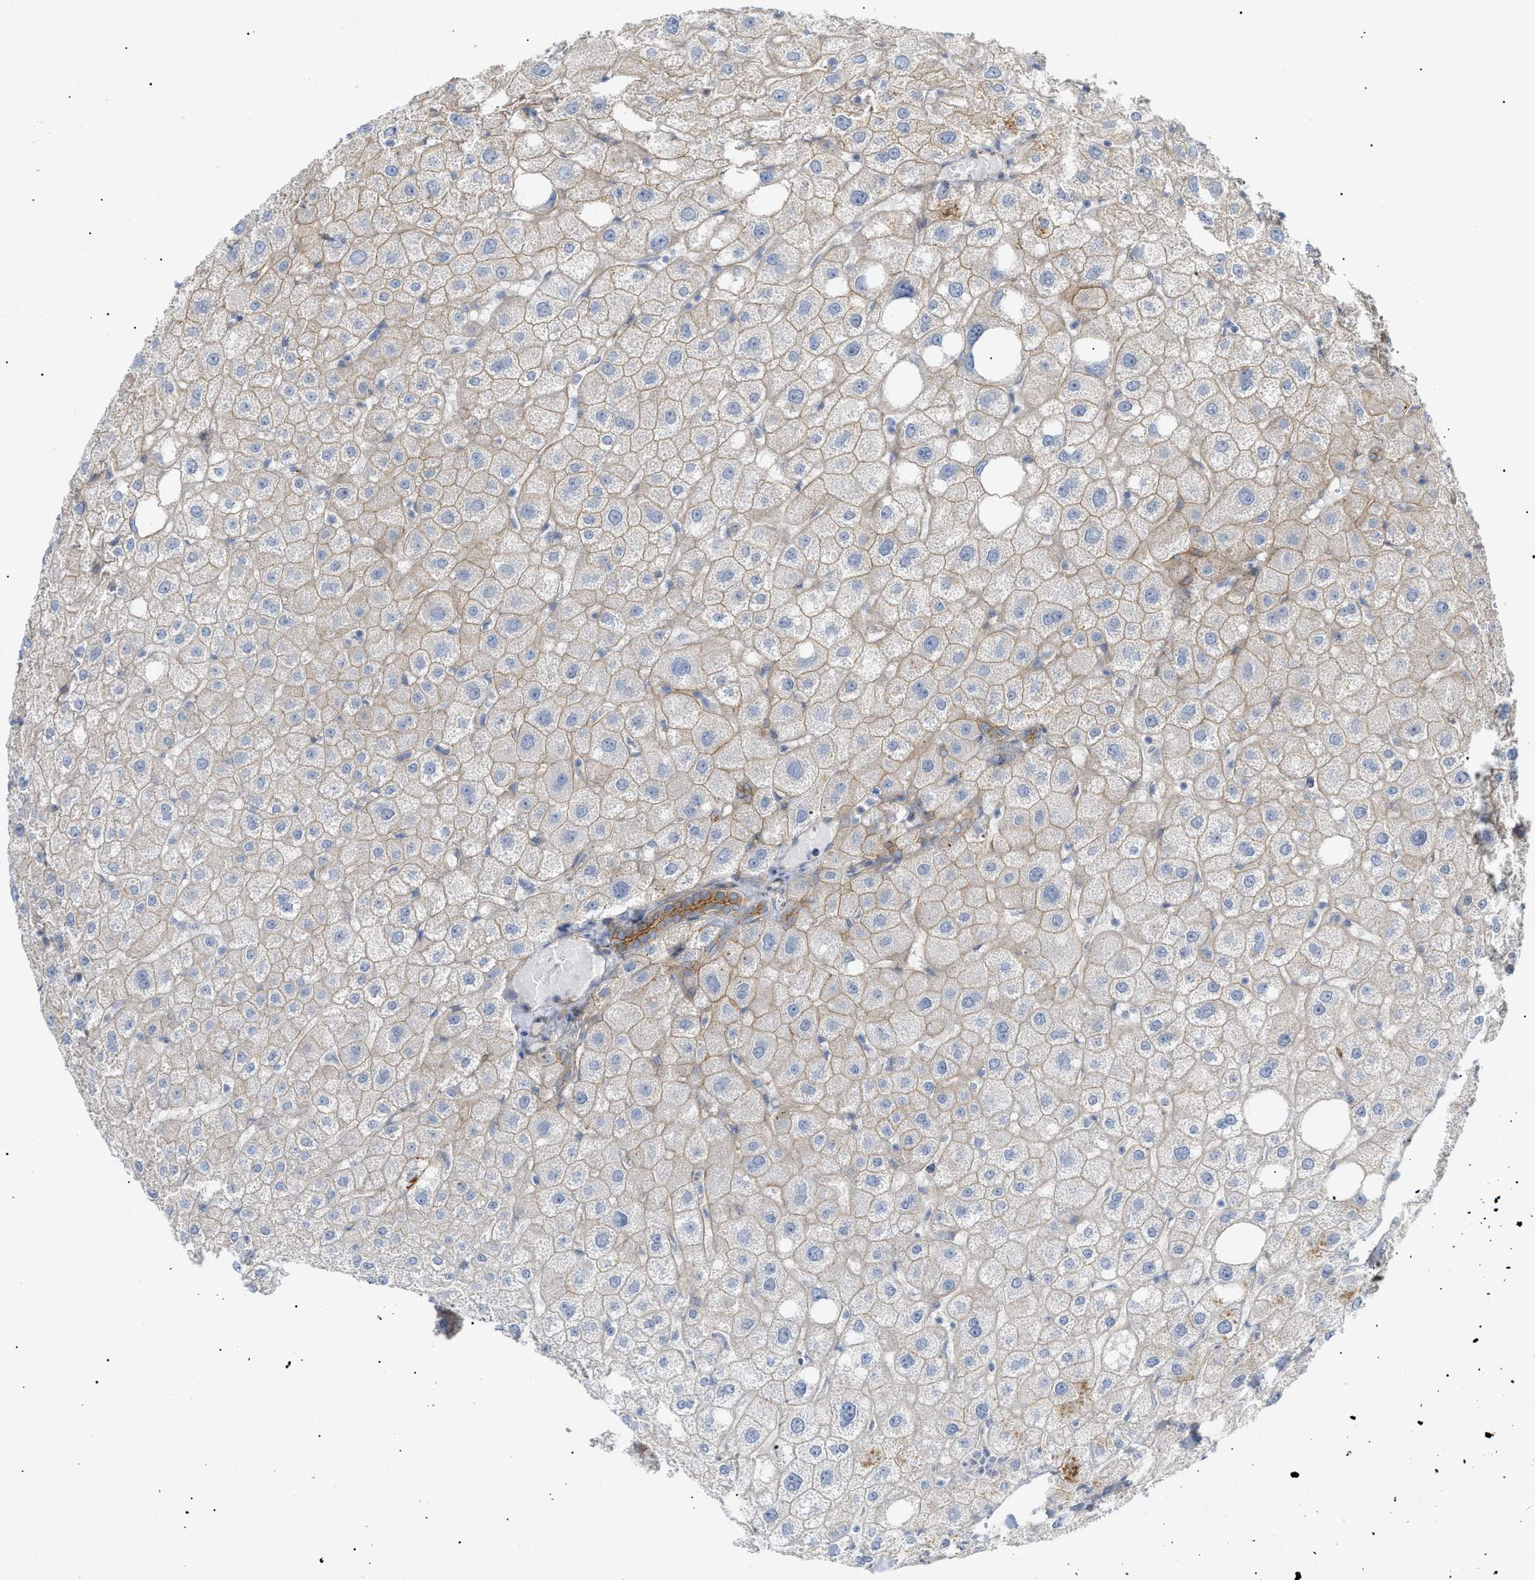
{"staining": {"intensity": "moderate", "quantity": "25%-75%", "location": "cytoplasmic/membranous"}, "tissue": "liver", "cell_type": "Cholangiocytes", "image_type": "normal", "snomed": [{"axis": "morphology", "description": "Normal tissue, NOS"}, {"axis": "topography", "description": "Liver"}], "caption": "A brown stain shows moderate cytoplasmic/membranous staining of a protein in cholangiocytes of unremarkable human liver. (Stains: DAB (3,3'-diaminobenzidine) in brown, nuclei in blue, Microscopy: brightfield microscopy at high magnification).", "gene": "ZFHX2", "patient": {"sex": "male", "age": 73}}